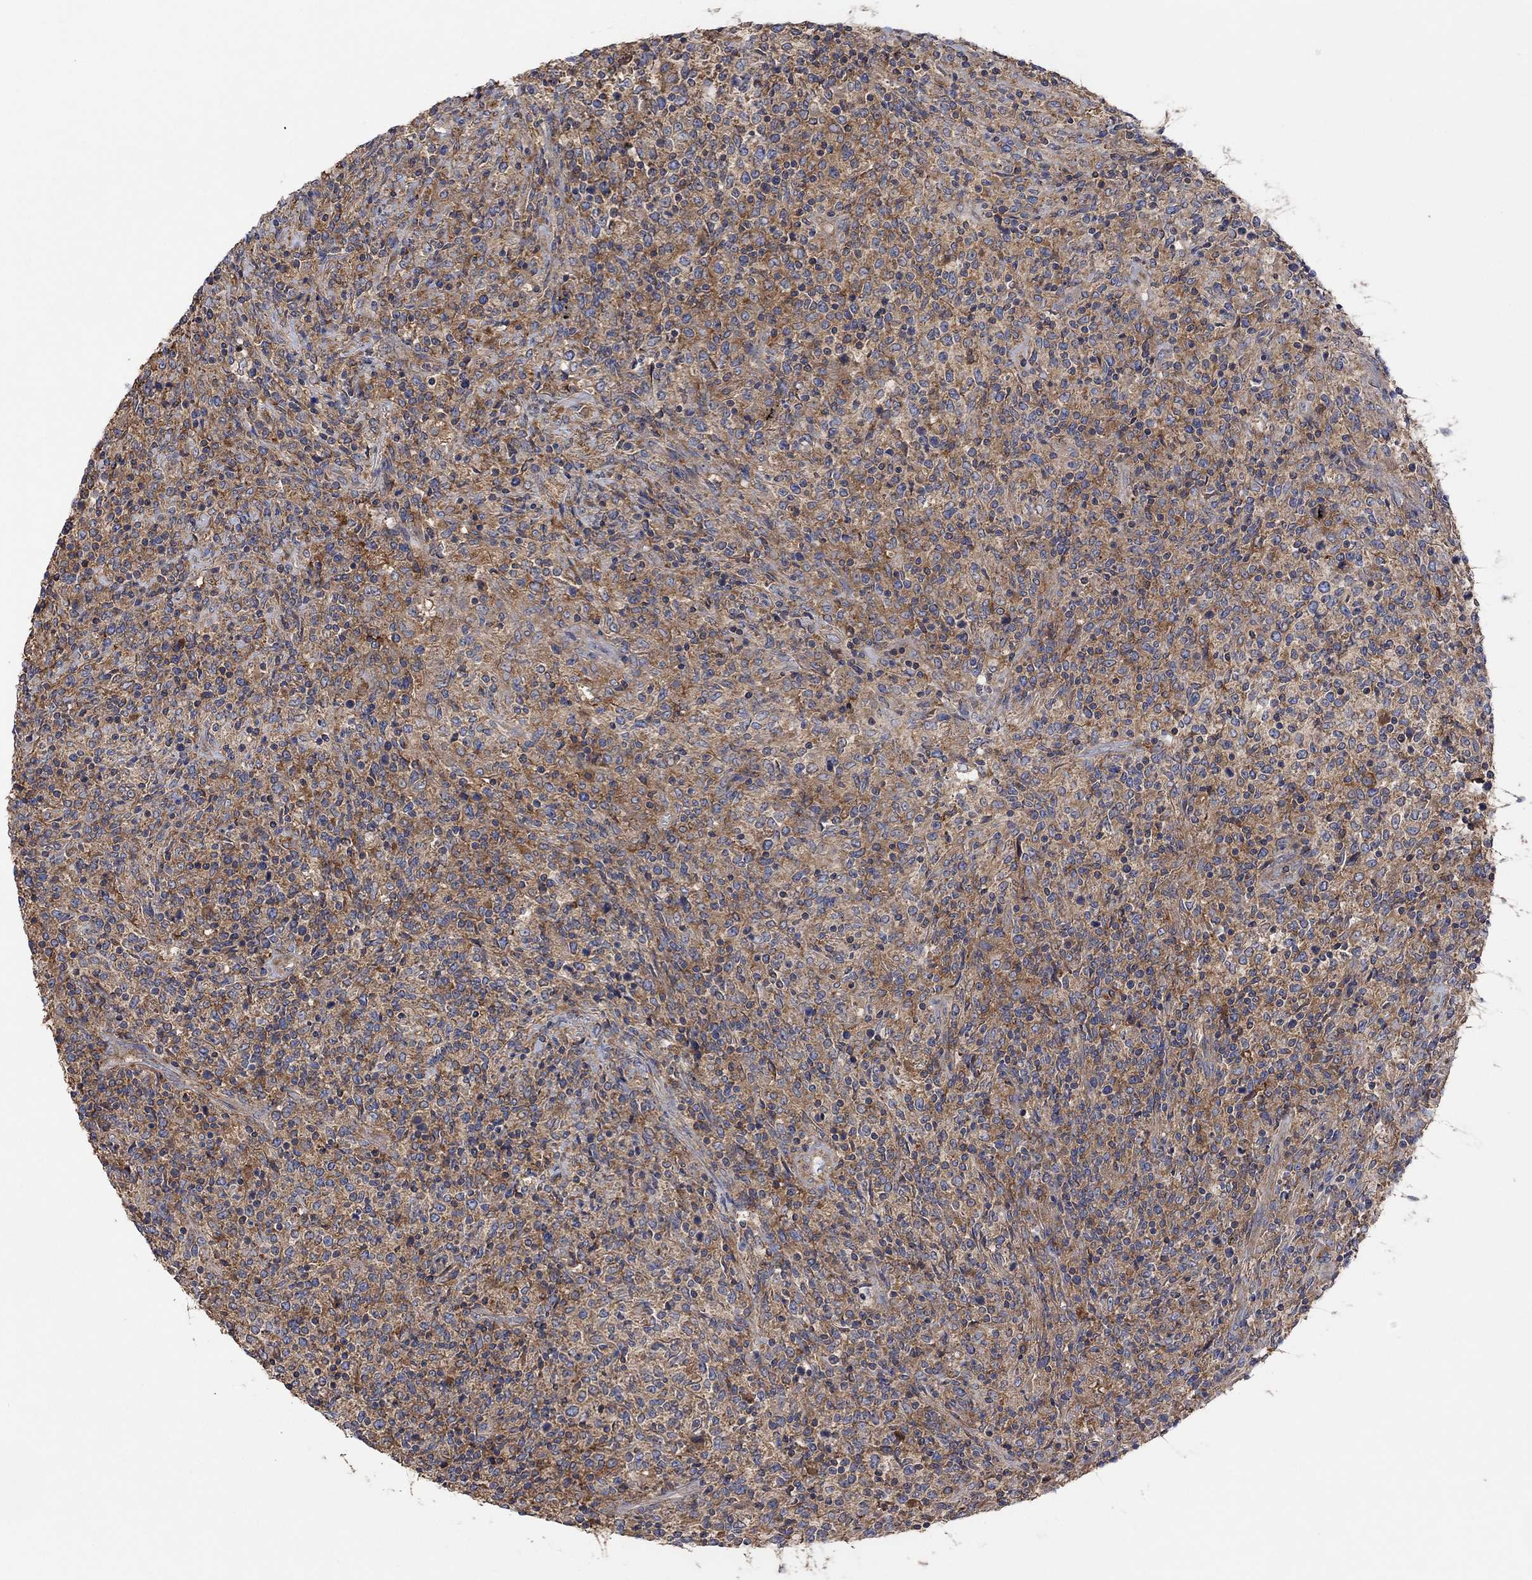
{"staining": {"intensity": "moderate", "quantity": ">75%", "location": "cytoplasmic/membranous"}, "tissue": "lymphoma", "cell_type": "Tumor cells", "image_type": "cancer", "snomed": [{"axis": "morphology", "description": "Malignant lymphoma, non-Hodgkin's type, High grade"}, {"axis": "topography", "description": "Lung"}], "caption": "Immunohistochemical staining of human high-grade malignant lymphoma, non-Hodgkin's type reveals medium levels of moderate cytoplasmic/membranous protein expression in approximately >75% of tumor cells. Nuclei are stained in blue.", "gene": "BLOC1S3", "patient": {"sex": "male", "age": 79}}